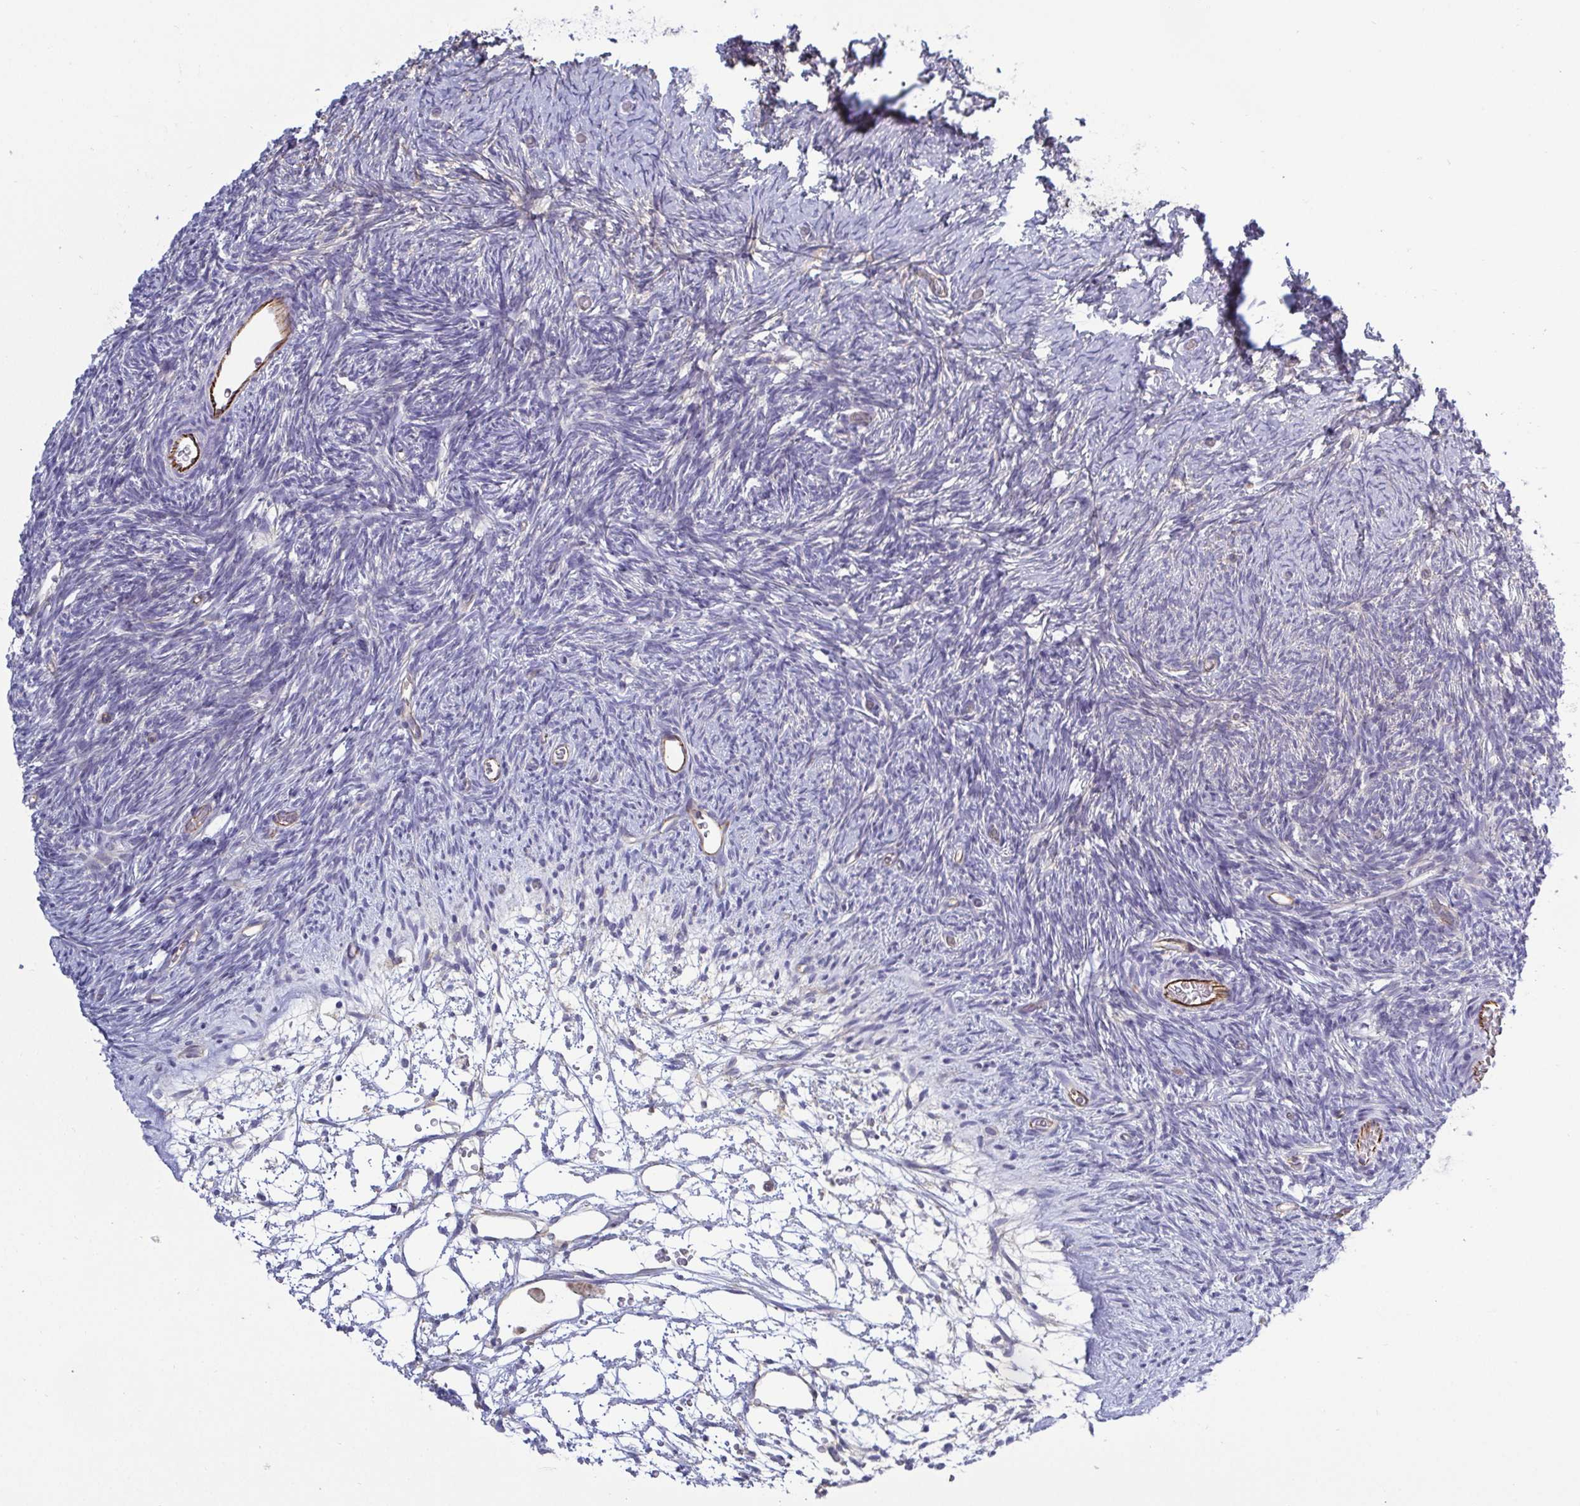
{"staining": {"intensity": "negative", "quantity": "none", "location": "none"}, "tissue": "ovary", "cell_type": "Ovarian stroma cells", "image_type": "normal", "snomed": [{"axis": "morphology", "description": "Normal tissue, NOS"}, {"axis": "topography", "description": "Ovary"}], "caption": "High power microscopy micrograph of an IHC histopathology image of benign ovary, revealing no significant positivity in ovarian stroma cells.", "gene": "LIMA1", "patient": {"sex": "female", "age": 39}}